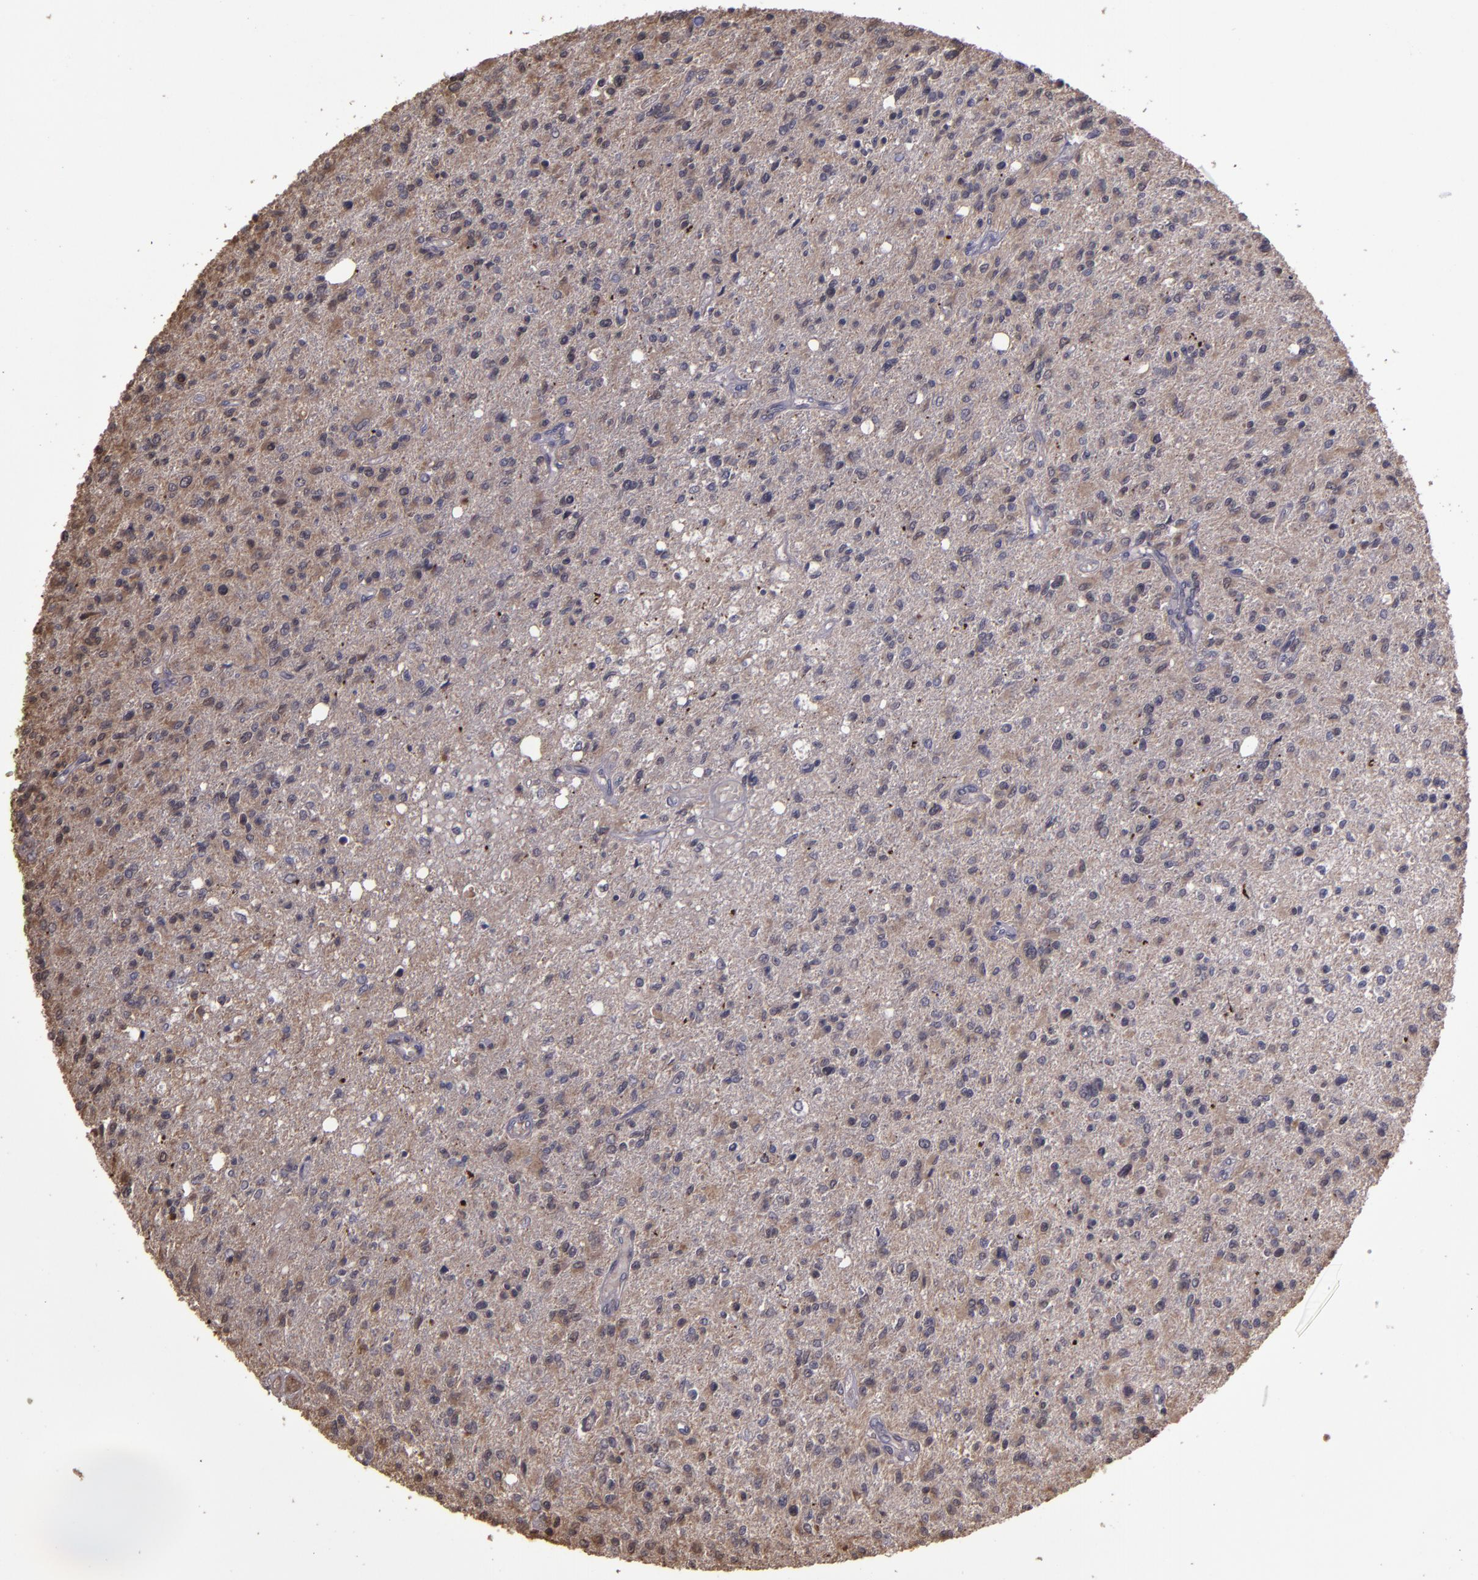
{"staining": {"intensity": "moderate", "quantity": "25%-75%", "location": "cytoplasmic/membranous"}, "tissue": "glioma", "cell_type": "Tumor cells", "image_type": "cancer", "snomed": [{"axis": "morphology", "description": "Glioma, malignant, High grade"}, {"axis": "topography", "description": "Cerebral cortex"}], "caption": "A medium amount of moderate cytoplasmic/membranous staining is present in approximately 25%-75% of tumor cells in glioma tissue.", "gene": "SERPINF2", "patient": {"sex": "male", "age": 76}}